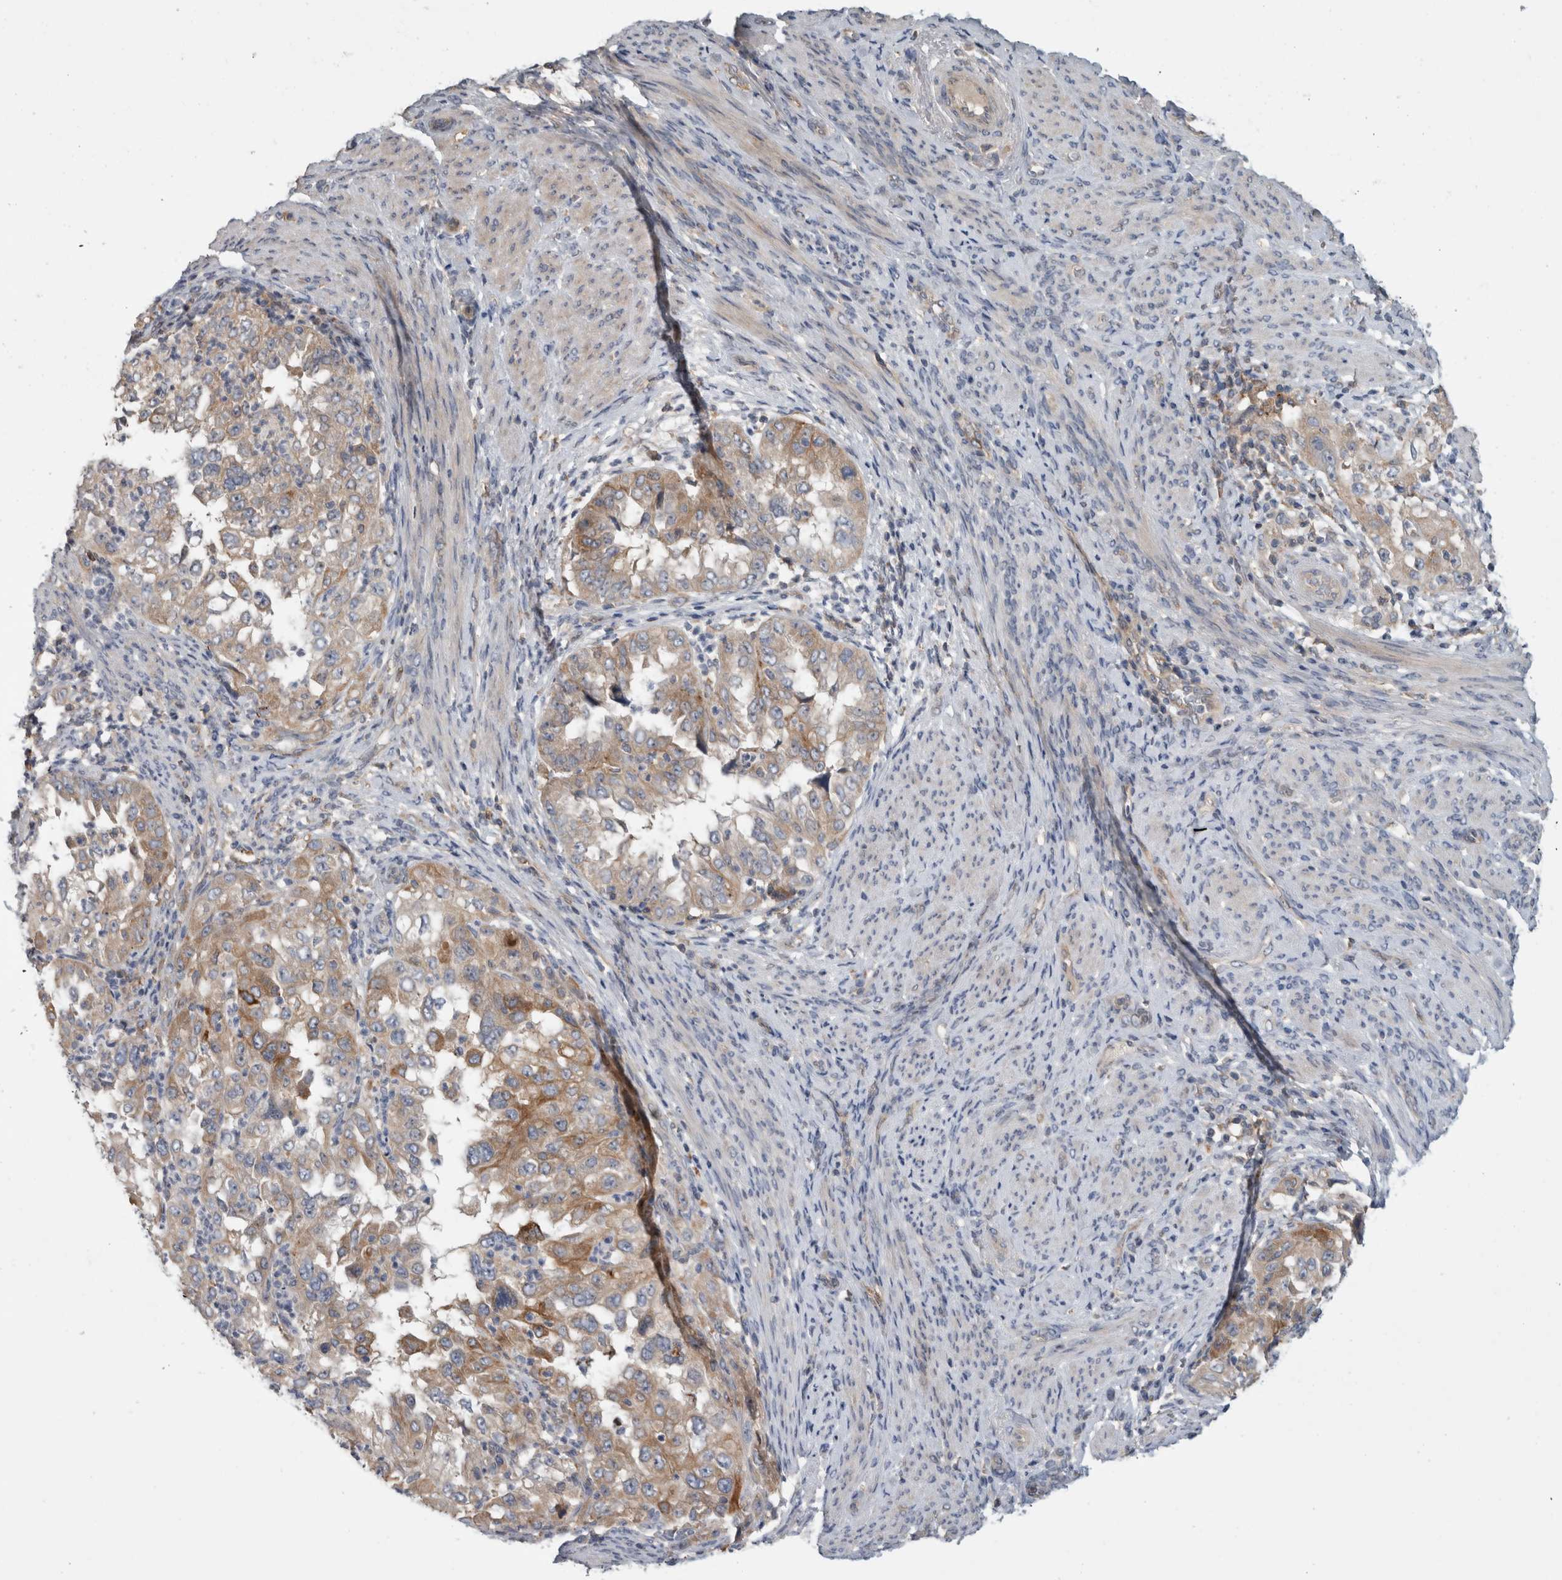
{"staining": {"intensity": "moderate", "quantity": ">75%", "location": "cytoplasmic/membranous"}, "tissue": "endometrial cancer", "cell_type": "Tumor cells", "image_type": "cancer", "snomed": [{"axis": "morphology", "description": "Adenocarcinoma, NOS"}, {"axis": "topography", "description": "Endometrium"}], "caption": "Immunohistochemical staining of human endometrial cancer exhibits medium levels of moderate cytoplasmic/membranous expression in approximately >75% of tumor cells.", "gene": "TARBP1", "patient": {"sex": "female", "age": 85}}